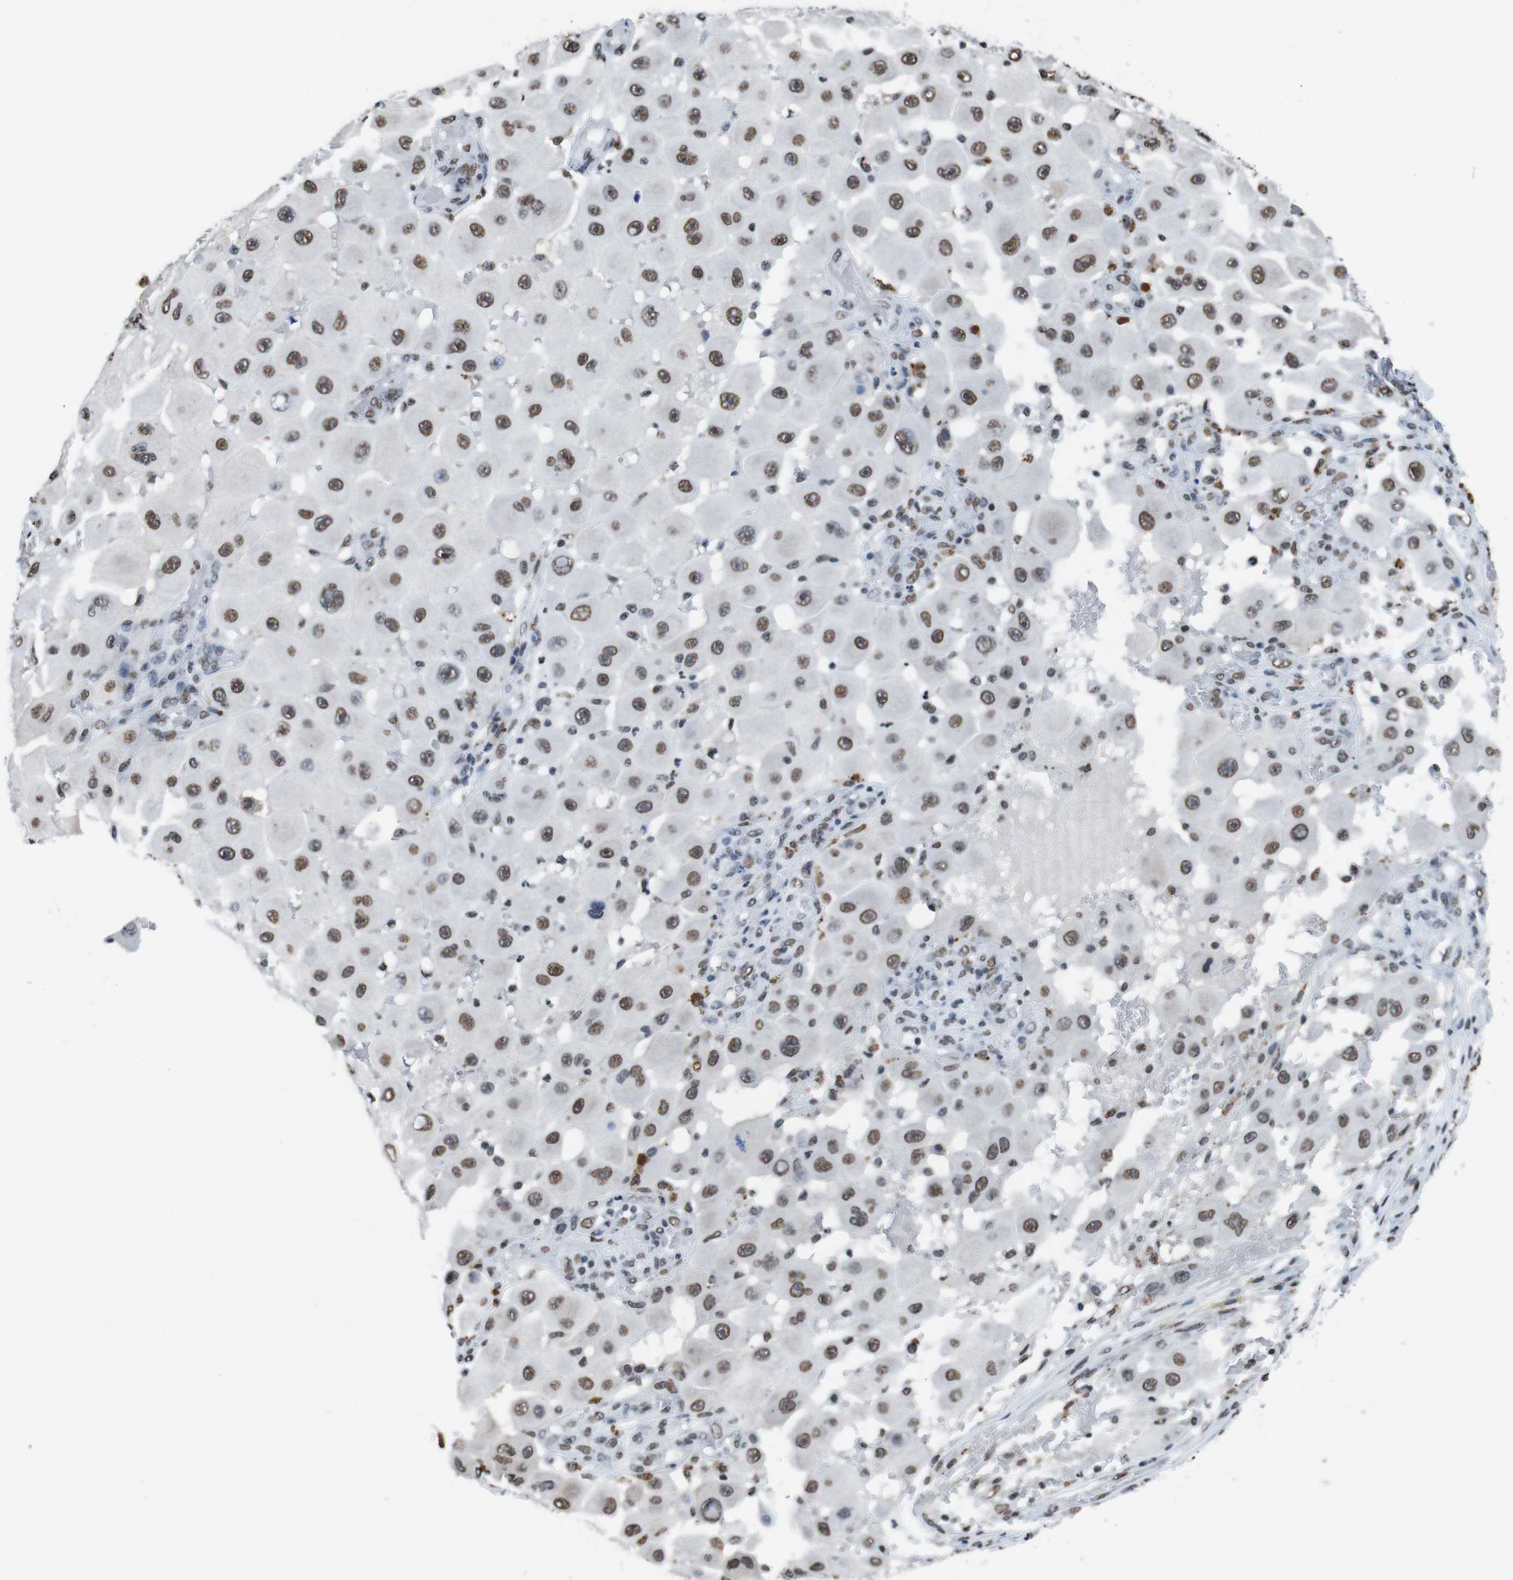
{"staining": {"intensity": "moderate", "quantity": ">75%", "location": "nuclear"}, "tissue": "melanoma", "cell_type": "Tumor cells", "image_type": "cancer", "snomed": [{"axis": "morphology", "description": "Malignant melanoma, NOS"}, {"axis": "topography", "description": "Skin"}], "caption": "Approximately >75% of tumor cells in malignant melanoma display moderate nuclear protein positivity as visualized by brown immunohistochemical staining.", "gene": "PIP4P2", "patient": {"sex": "female", "age": 81}}